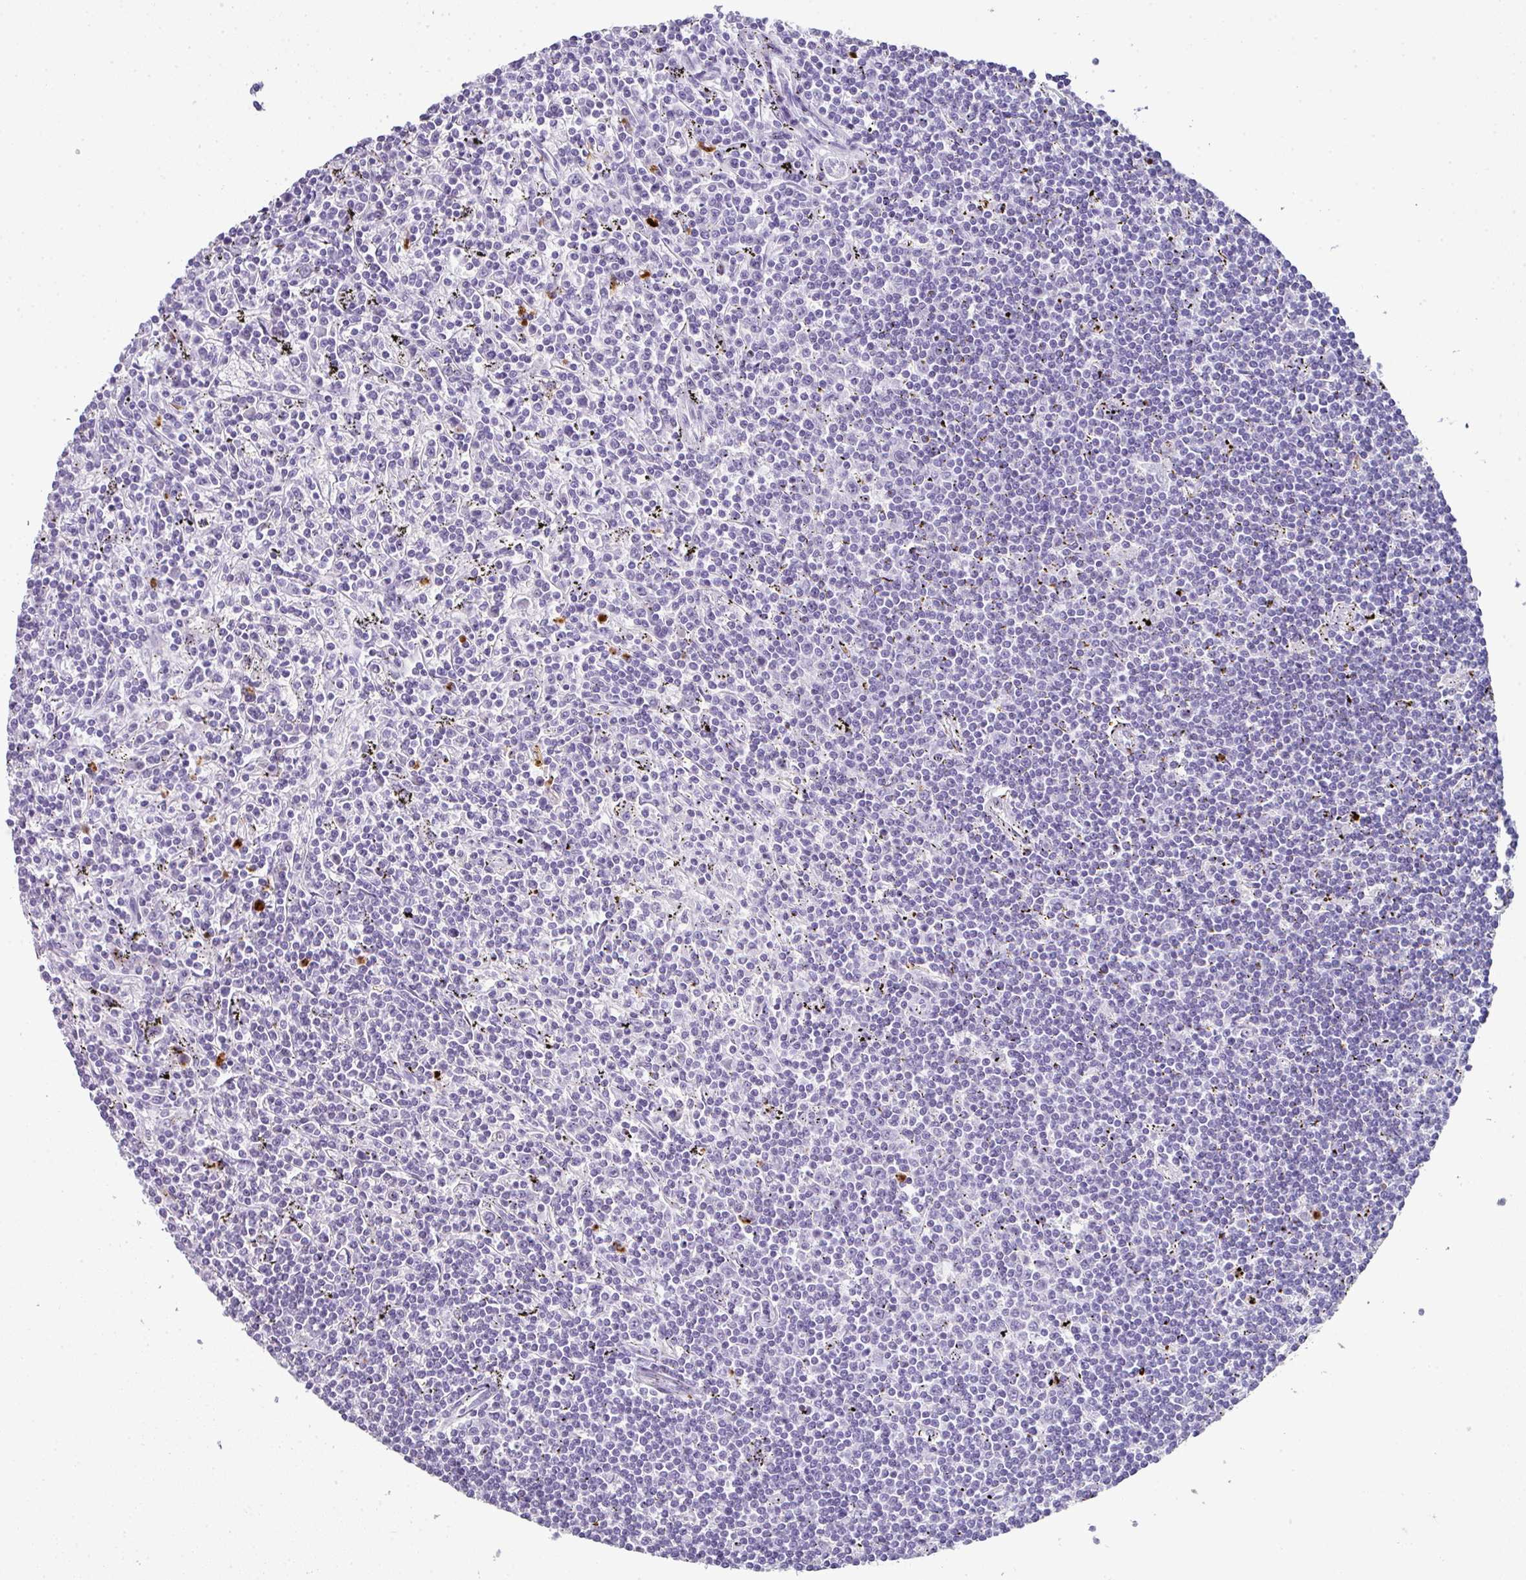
{"staining": {"intensity": "negative", "quantity": "none", "location": "none"}, "tissue": "lymphoma", "cell_type": "Tumor cells", "image_type": "cancer", "snomed": [{"axis": "morphology", "description": "Malignant lymphoma, non-Hodgkin's type, Low grade"}, {"axis": "topography", "description": "Spleen"}], "caption": "Tumor cells are negative for brown protein staining in malignant lymphoma, non-Hodgkin's type (low-grade).", "gene": "CTSG", "patient": {"sex": "male", "age": 76}}